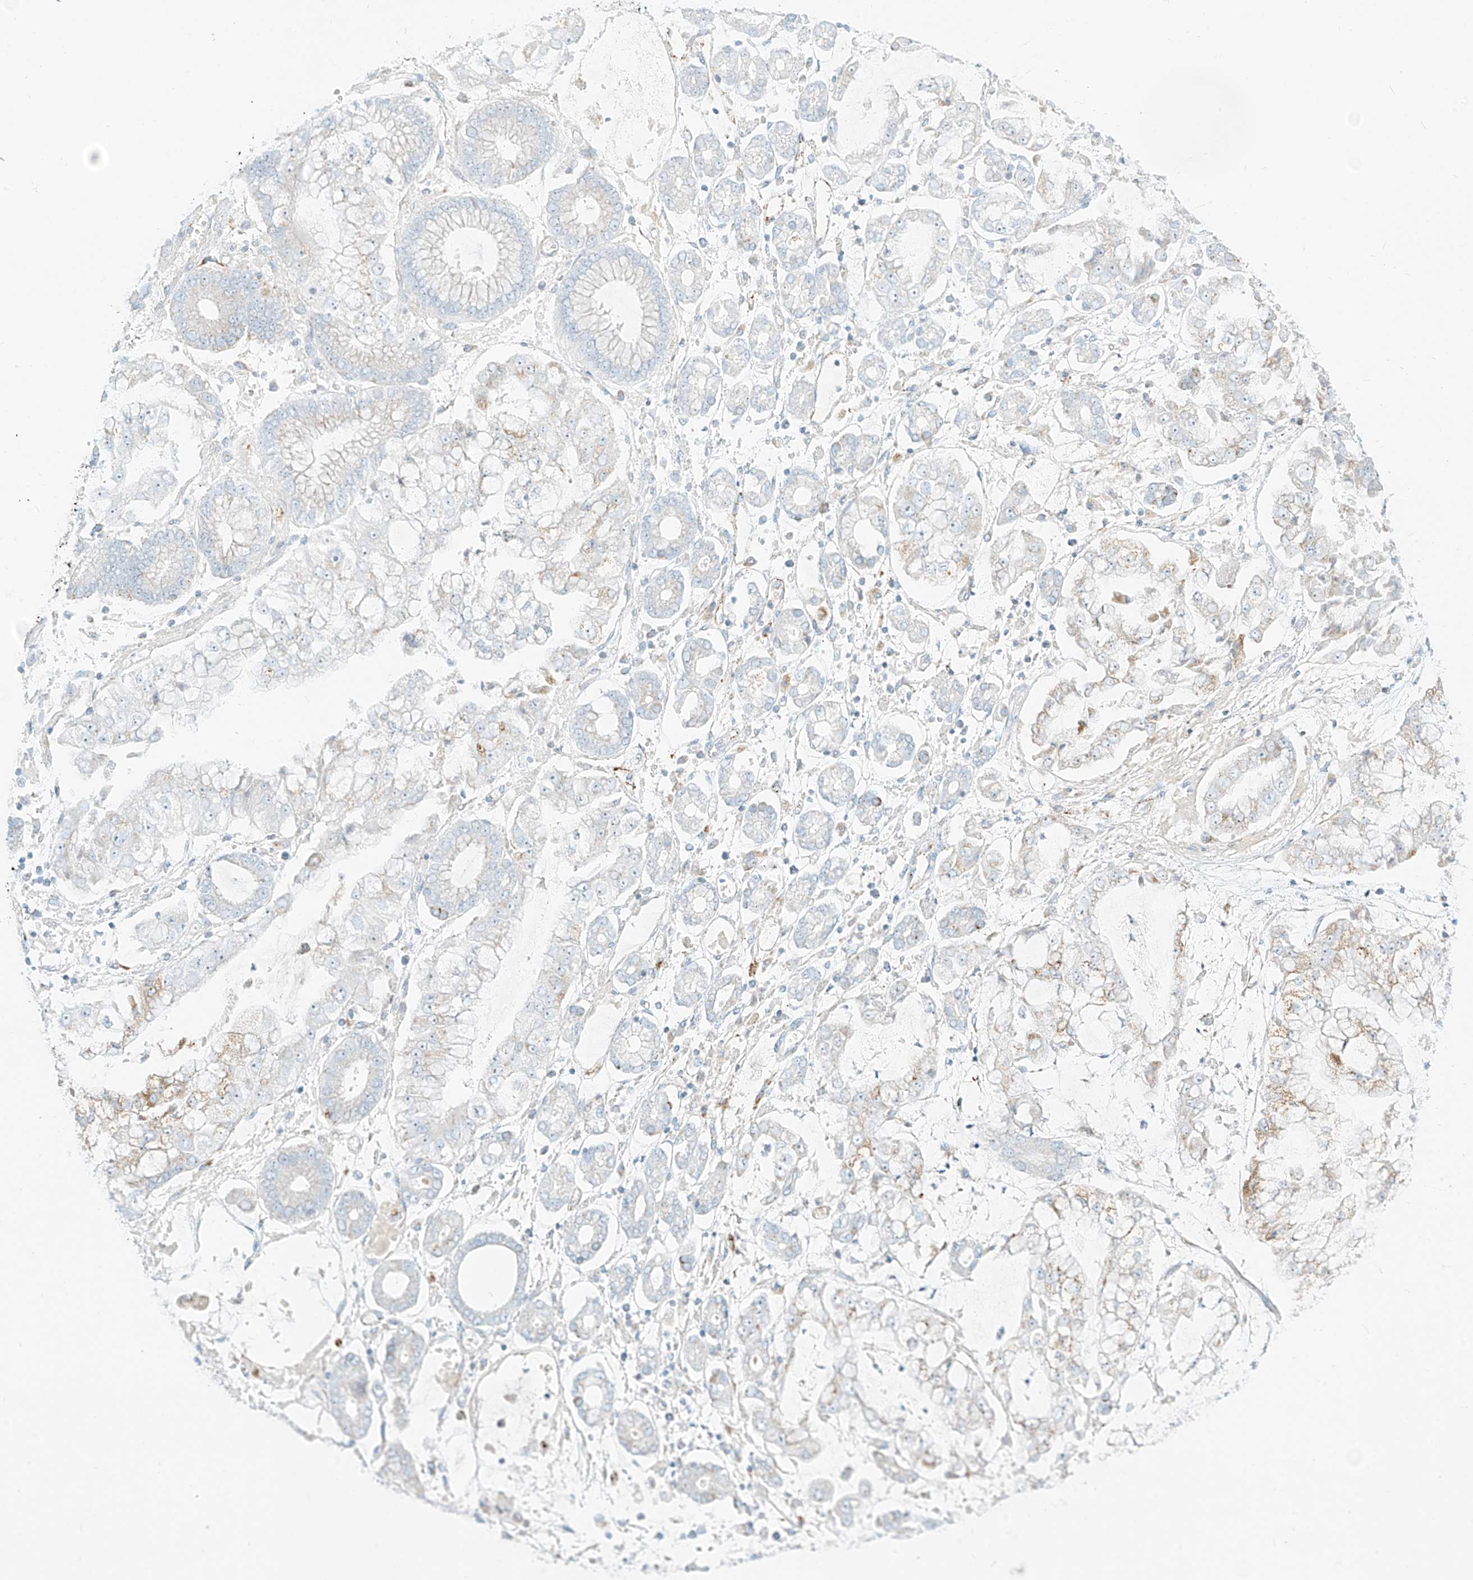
{"staining": {"intensity": "negative", "quantity": "none", "location": "none"}, "tissue": "stomach cancer", "cell_type": "Tumor cells", "image_type": "cancer", "snomed": [{"axis": "morphology", "description": "Adenocarcinoma, NOS"}, {"axis": "topography", "description": "Stomach"}], "caption": "Histopathology image shows no significant protein staining in tumor cells of stomach cancer (adenocarcinoma). (Stains: DAB immunohistochemistry (IHC) with hematoxylin counter stain, Microscopy: brightfield microscopy at high magnification).", "gene": "SLC35F6", "patient": {"sex": "male", "age": 76}}